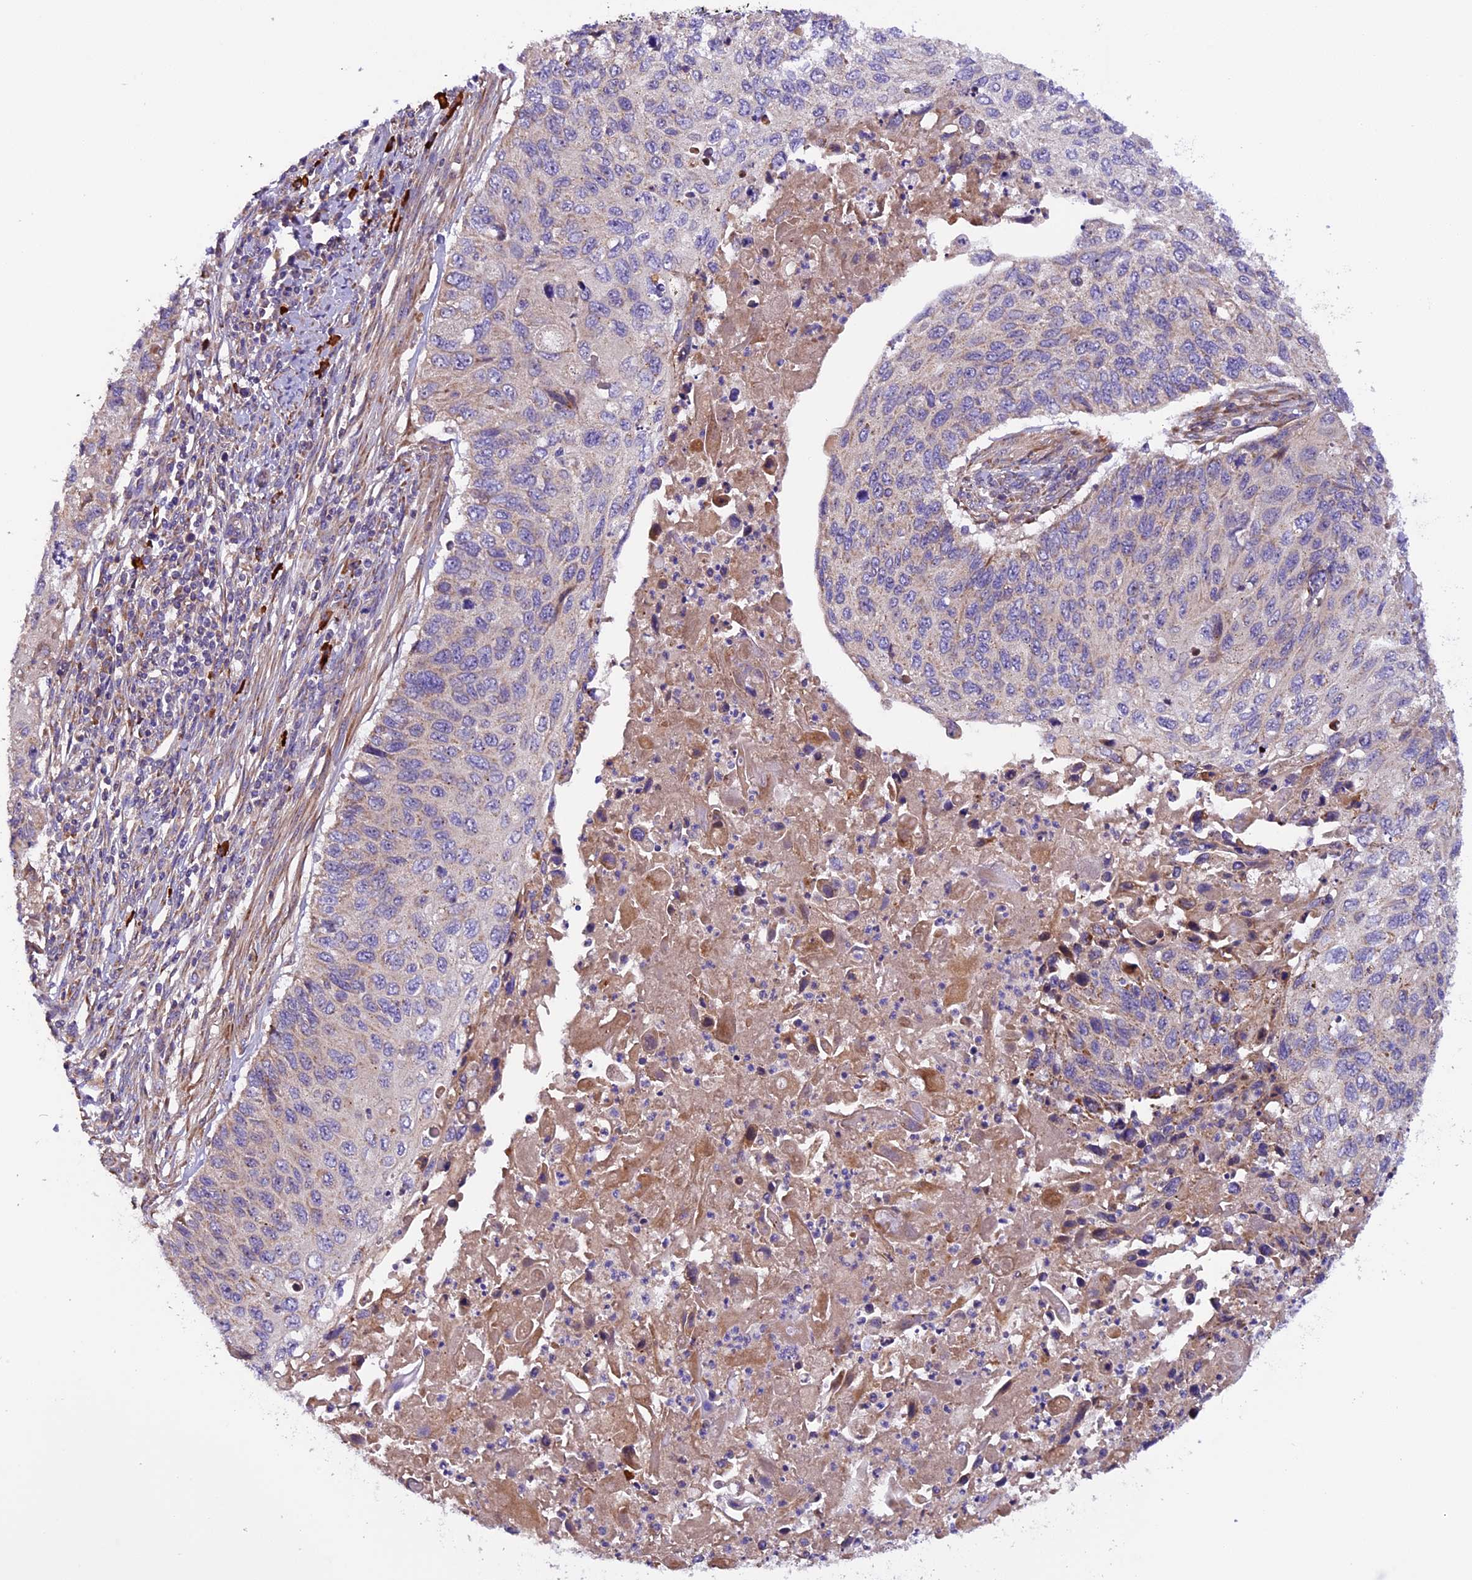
{"staining": {"intensity": "negative", "quantity": "none", "location": "none"}, "tissue": "cervical cancer", "cell_type": "Tumor cells", "image_type": "cancer", "snomed": [{"axis": "morphology", "description": "Squamous cell carcinoma, NOS"}, {"axis": "topography", "description": "Cervix"}], "caption": "An immunohistochemistry (IHC) micrograph of cervical squamous cell carcinoma is shown. There is no staining in tumor cells of cervical squamous cell carcinoma.", "gene": "FRY", "patient": {"sex": "female", "age": 70}}